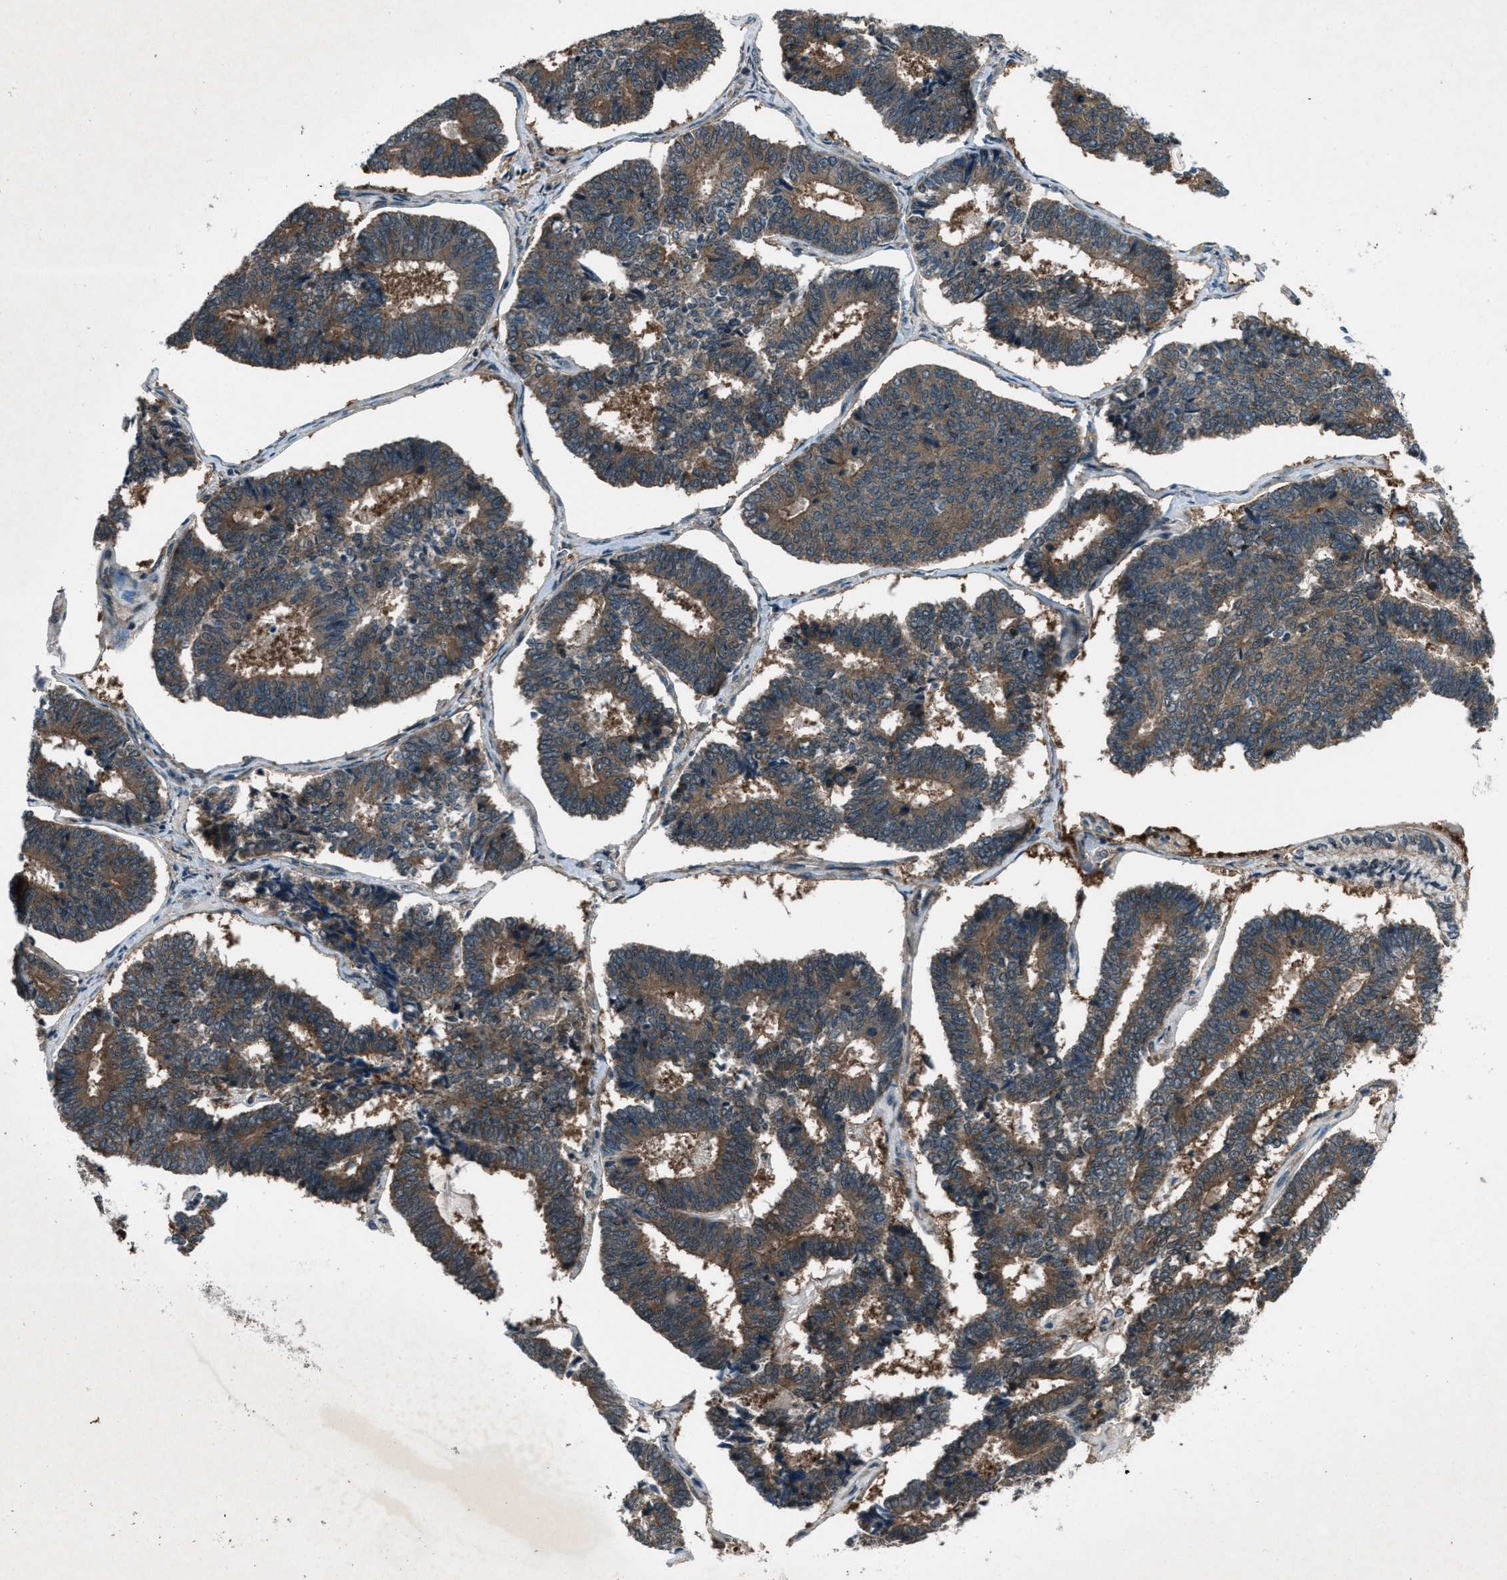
{"staining": {"intensity": "moderate", "quantity": ">75%", "location": "cytoplasmic/membranous"}, "tissue": "endometrial cancer", "cell_type": "Tumor cells", "image_type": "cancer", "snomed": [{"axis": "morphology", "description": "Adenocarcinoma, NOS"}, {"axis": "topography", "description": "Endometrium"}], "caption": "Endometrial cancer stained for a protein exhibits moderate cytoplasmic/membranous positivity in tumor cells.", "gene": "EPSTI1", "patient": {"sex": "female", "age": 70}}